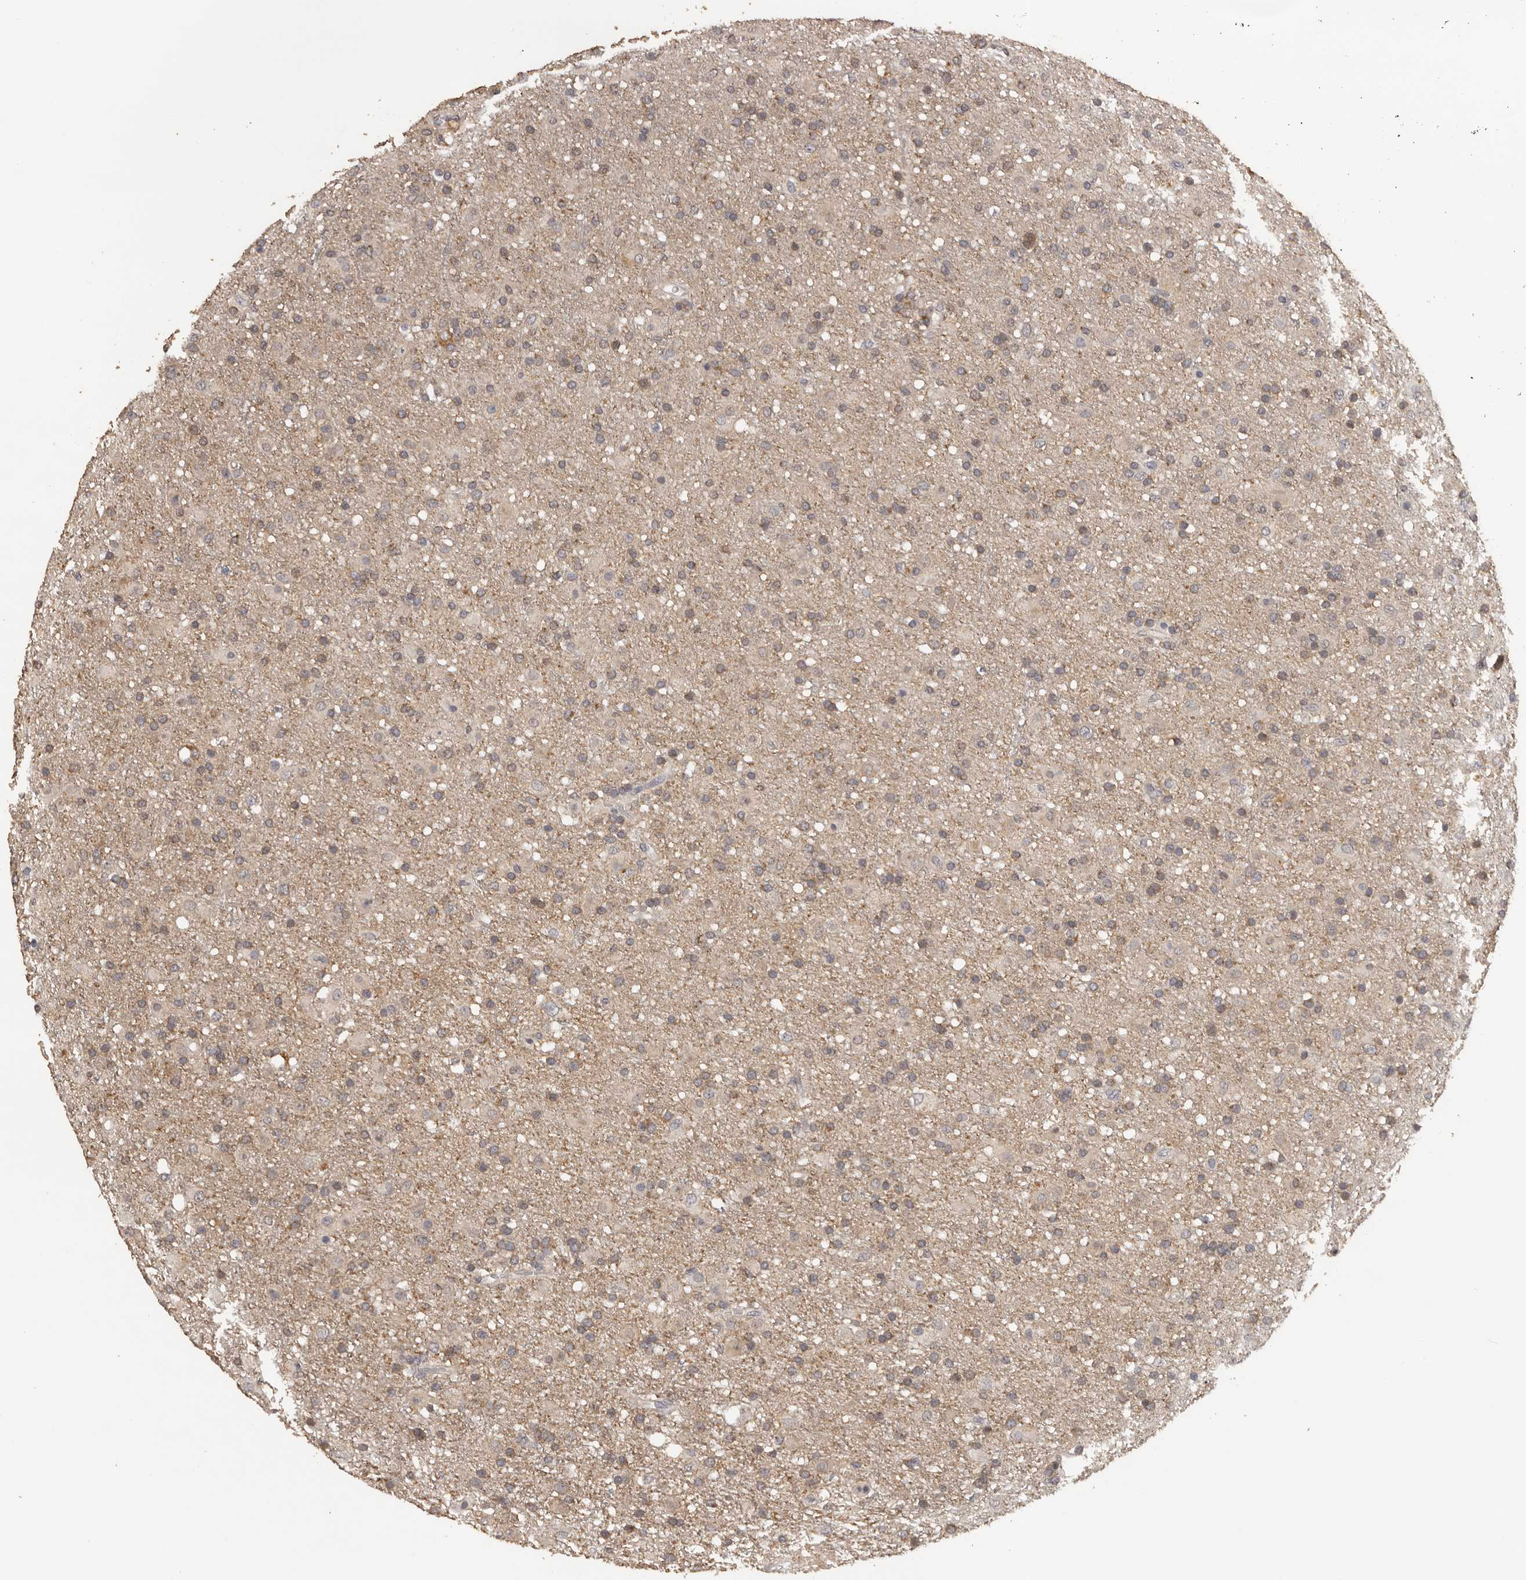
{"staining": {"intensity": "weak", "quantity": ">75%", "location": "cytoplasmic/membranous"}, "tissue": "glioma", "cell_type": "Tumor cells", "image_type": "cancer", "snomed": [{"axis": "morphology", "description": "Glioma, malignant, Low grade"}, {"axis": "topography", "description": "Brain"}], "caption": "A low amount of weak cytoplasmic/membranous positivity is appreciated in about >75% of tumor cells in glioma tissue.", "gene": "KIF2B", "patient": {"sex": "male", "age": 65}}